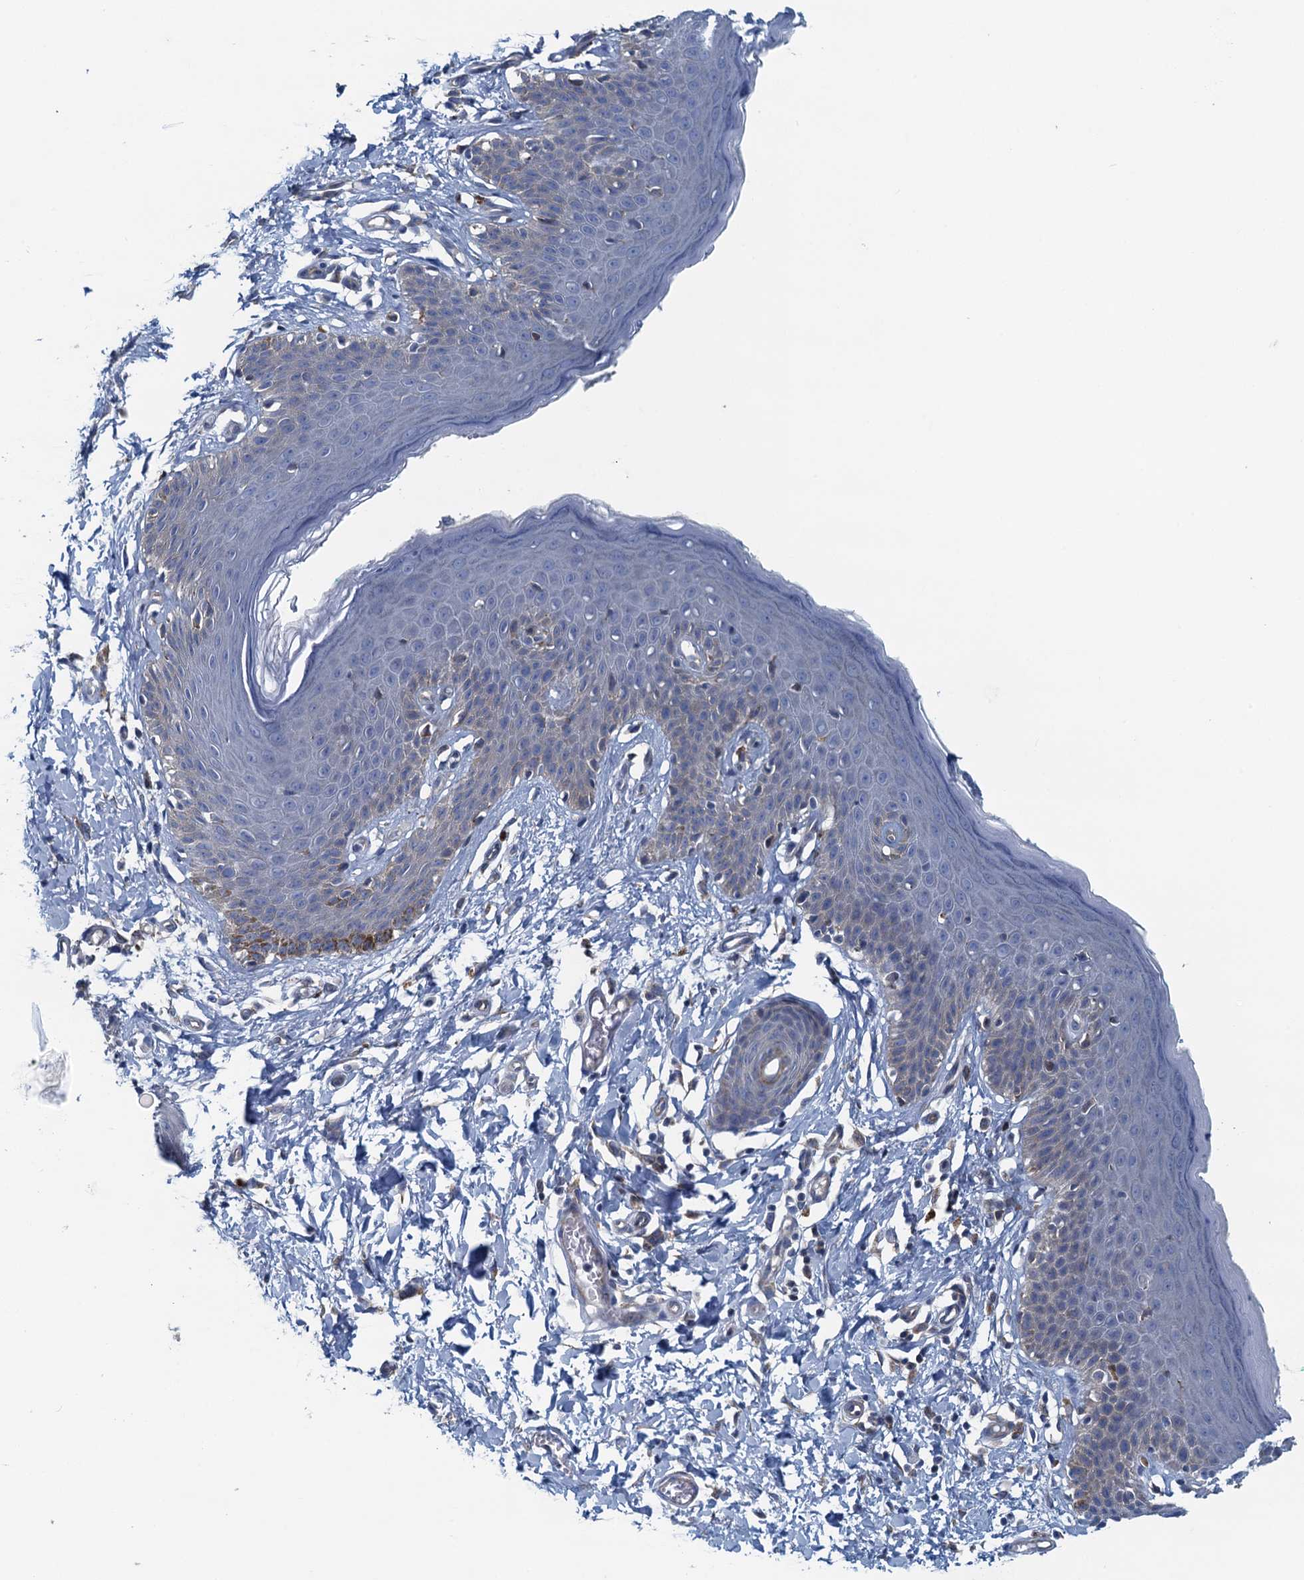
{"staining": {"intensity": "moderate", "quantity": "<25%", "location": "cytoplasmic/membranous"}, "tissue": "skin", "cell_type": "Epidermal cells", "image_type": "normal", "snomed": [{"axis": "morphology", "description": "Normal tissue, NOS"}, {"axis": "topography", "description": "Vulva"}], "caption": "Protein expression analysis of normal skin exhibits moderate cytoplasmic/membranous expression in about <25% of epidermal cells. (DAB (3,3'-diaminobenzidine) IHC with brightfield microscopy, high magnification).", "gene": "MYDGF", "patient": {"sex": "female", "age": 66}}